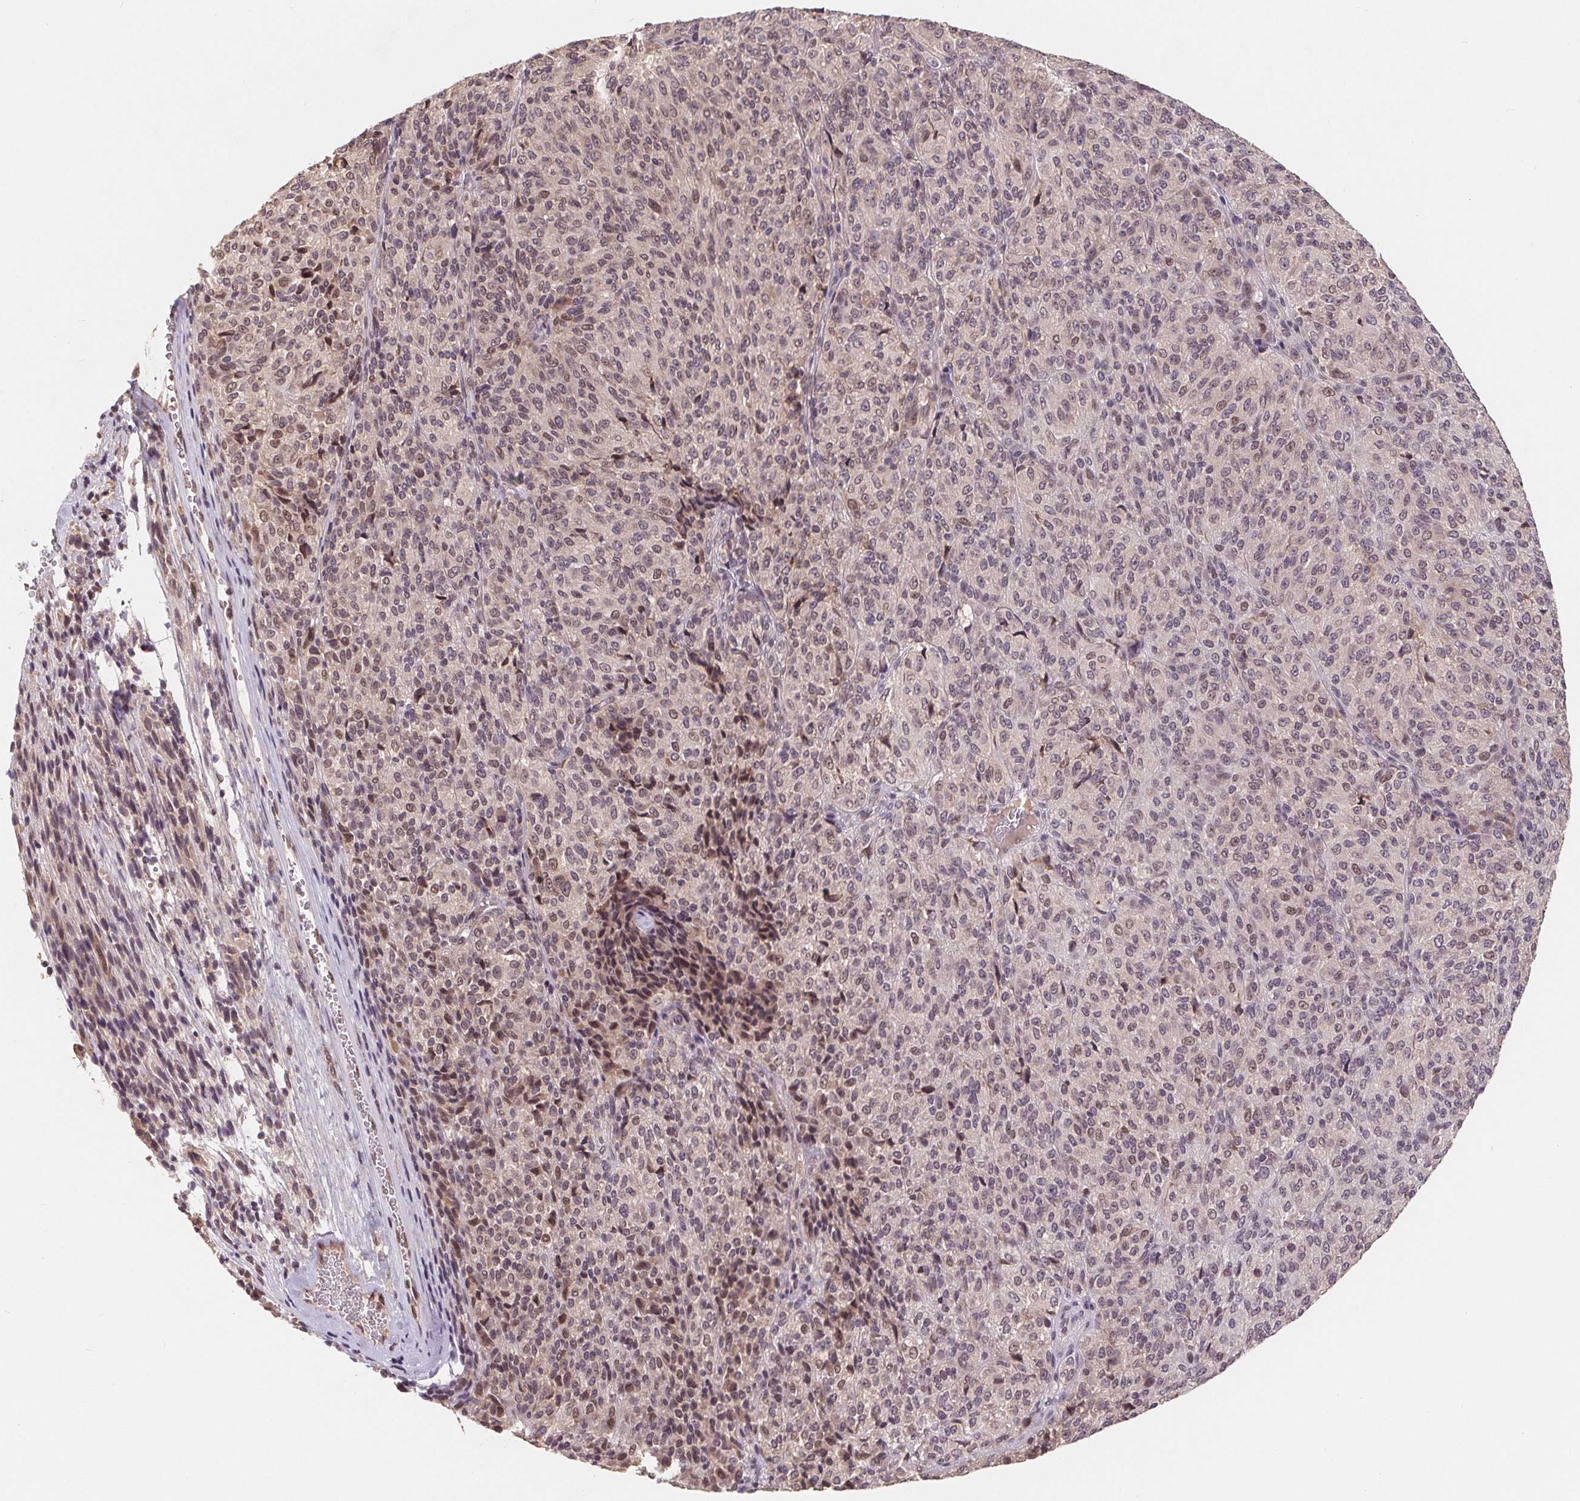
{"staining": {"intensity": "weak", "quantity": "<25%", "location": "nuclear"}, "tissue": "melanoma", "cell_type": "Tumor cells", "image_type": "cancer", "snomed": [{"axis": "morphology", "description": "Malignant melanoma, Metastatic site"}, {"axis": "topography", "description": "Brain"}], "caption": "High power microscopy histopathology image of an IHC micrograph of malignant melanoma (metastatic site), revealing no significant staining in tumor cells.", "gene": "HMGN3", "patient": {"sex": "female", "age": 56}}